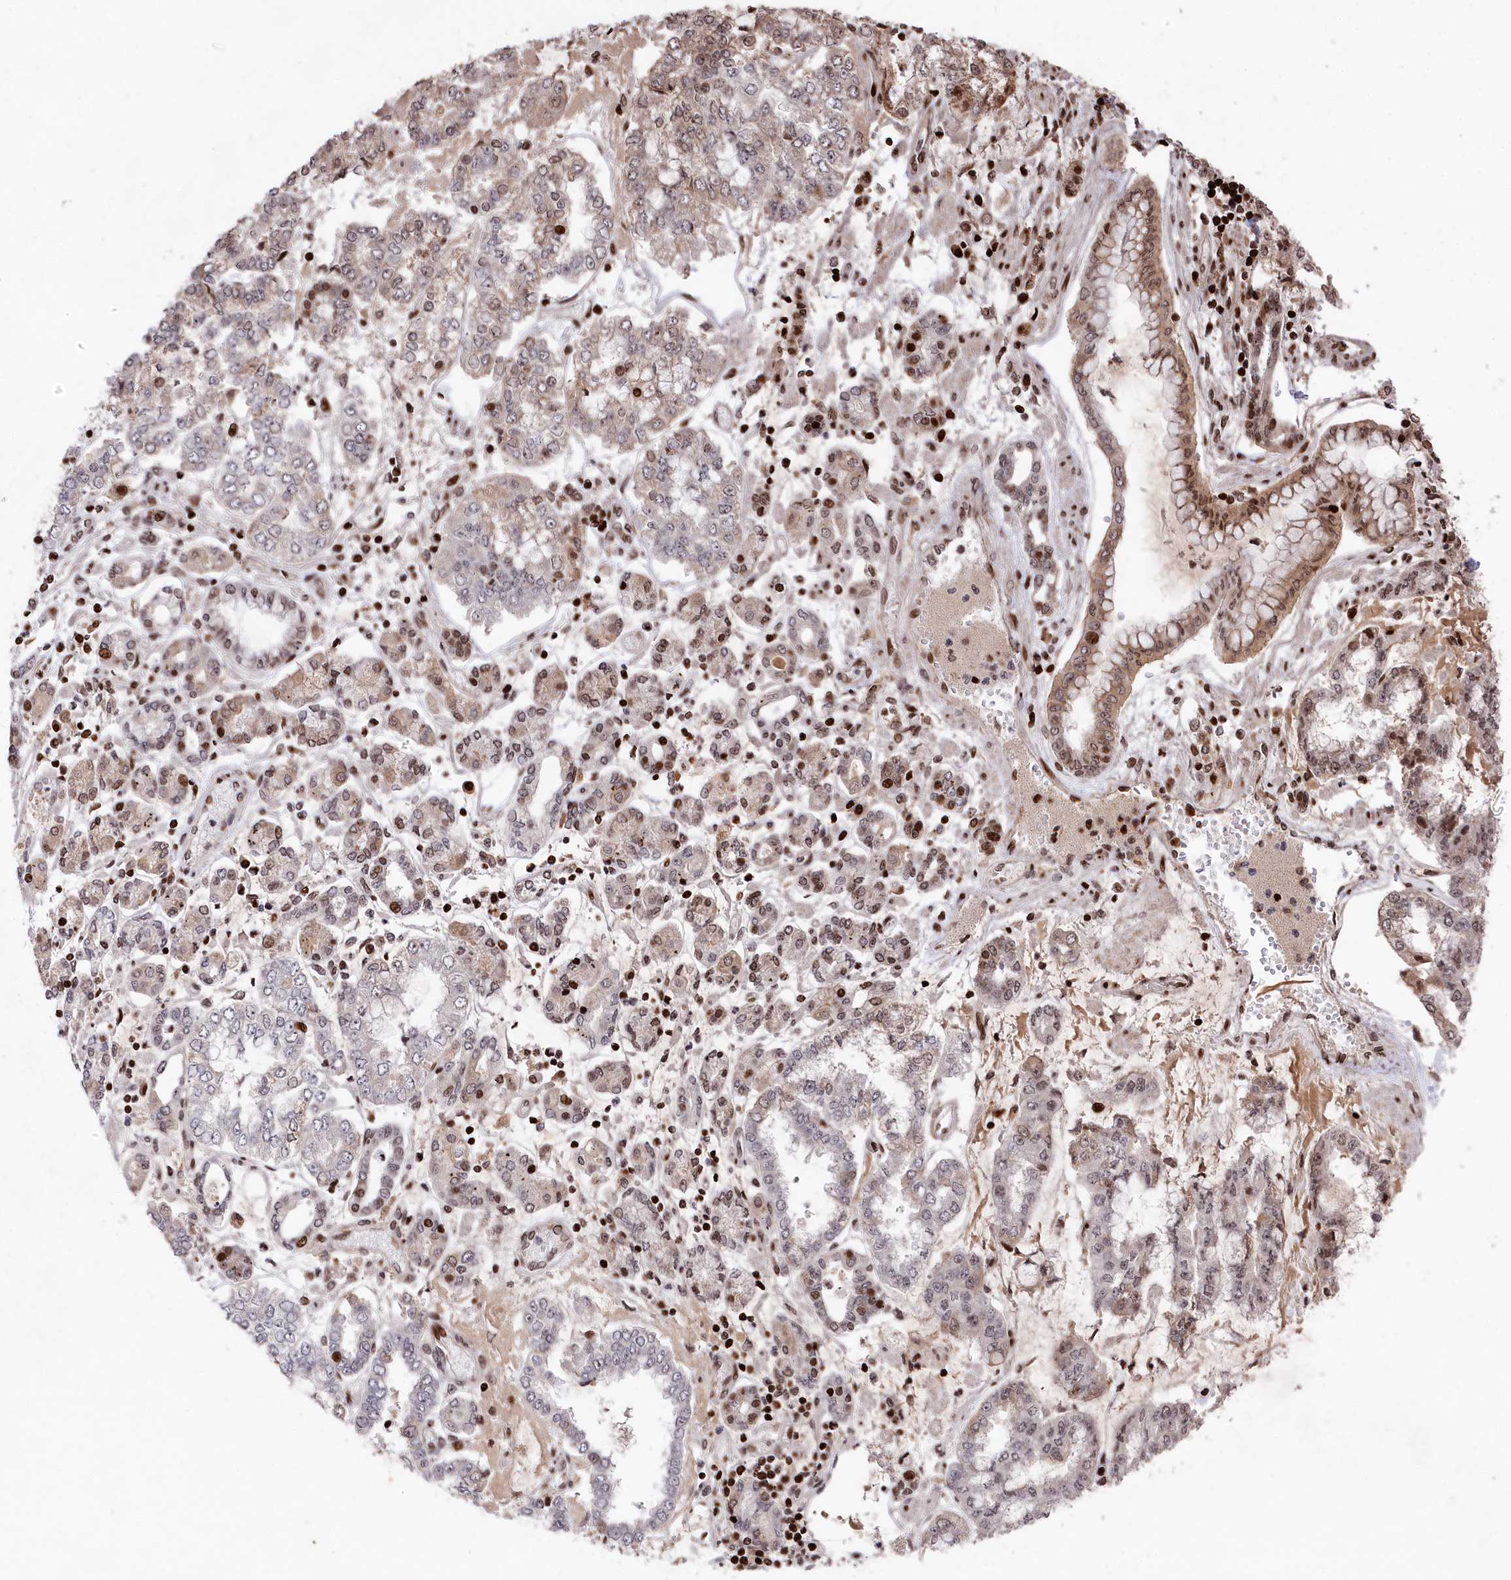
{"staining": {"intensity": "moderate", "quantity": "<25%", "location": "nuclear"}, "tissue": "stomach cancer", "cell_type": "Tumor cells", "image_type": "cancer", "snomed": [{"axis": "morphology", "description": "Adenocarcinoma, NOS"}, {"axis": "topography", "description": "Stomach"}], "caption": "About <25% of tumor cells in human adenocarcinoma (stomach) show moderate nuclear protein expression as visualized by brown immunohistochemical staining.", "gene": "MCF2L2", "patient": {"sex": "male", "age": 76}}